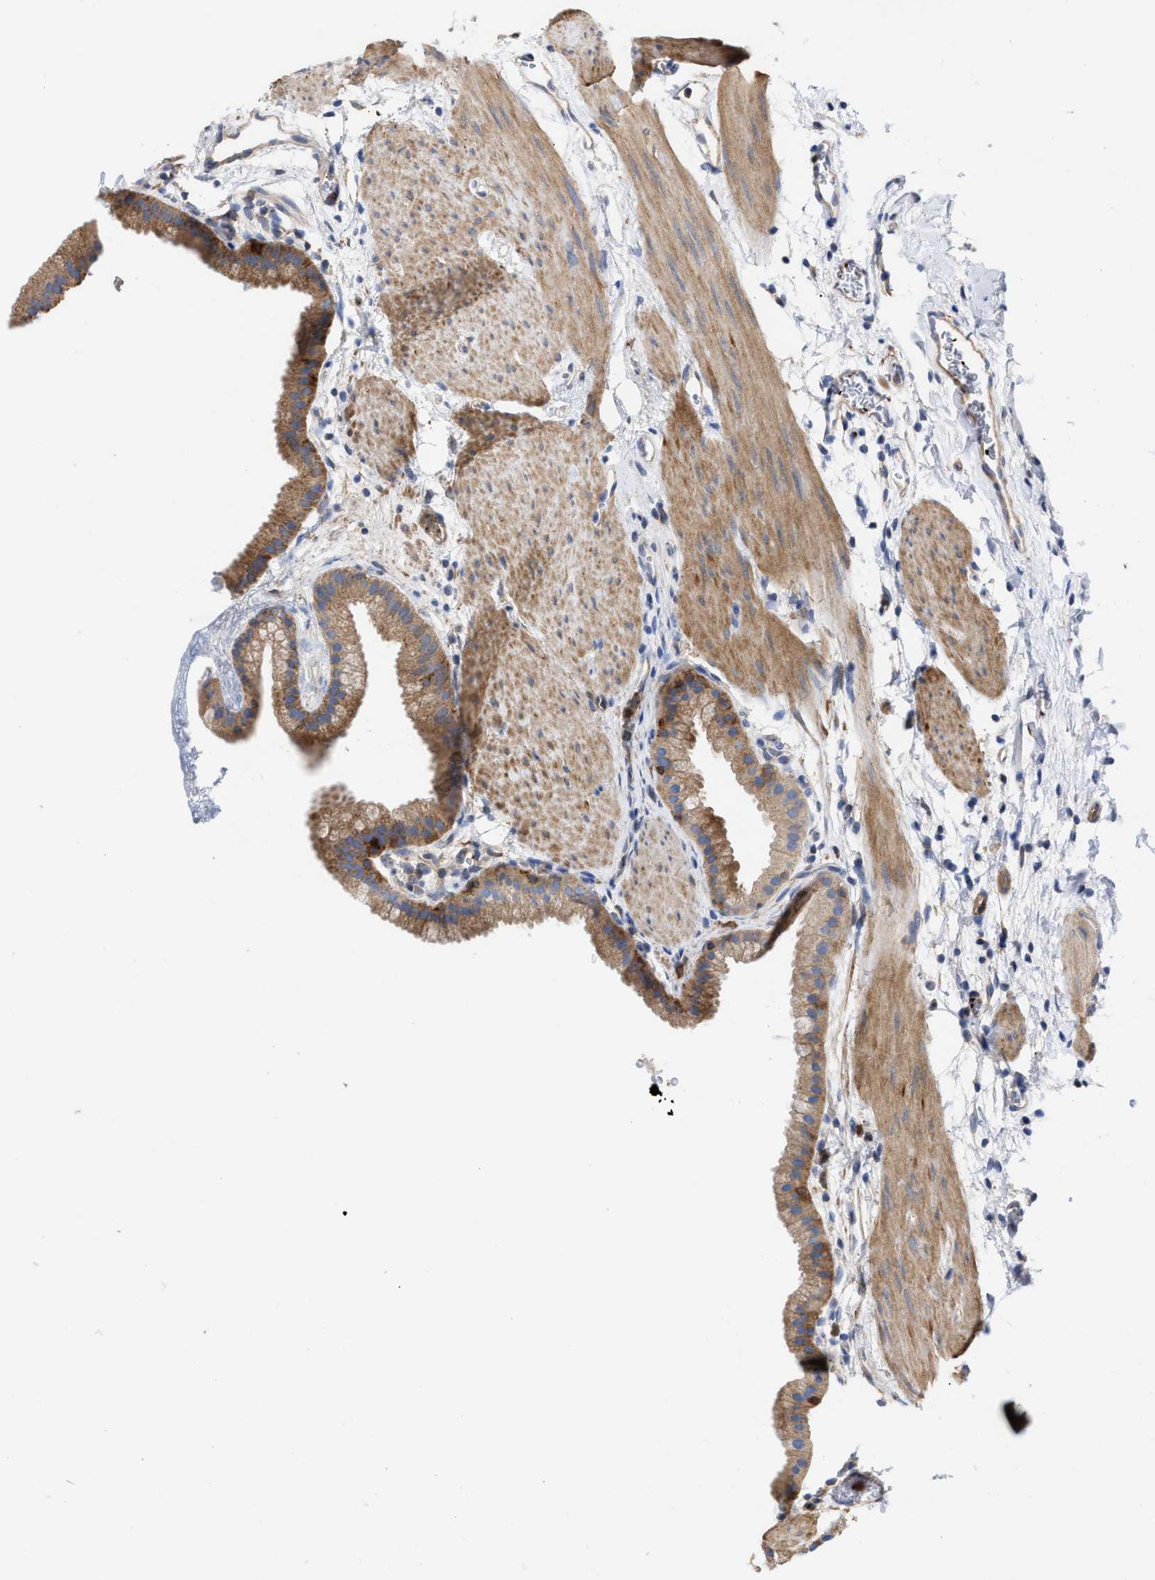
{"staining": {"intensity": "moderate", "quantity": ">75%", "location": "cytoplasmic/membranous"}, "tissue": "gallbladder", "cell_type": "Glandular cells", "image_type": "normal", "snomed": [{"axis": "morphology", "description": "Normal tissue, NOS"}, {"axis": "topography", "description": "Gallbladder"}], "caption": "Immunohistochemical staining of unremarkable gallbladder displays >75% levels of moderate cytoplasmic/membranous protein expression in about >75% of glandular cells.", "gene": "HS3ST5", "patient": {"sex": "female", "age": 64}}